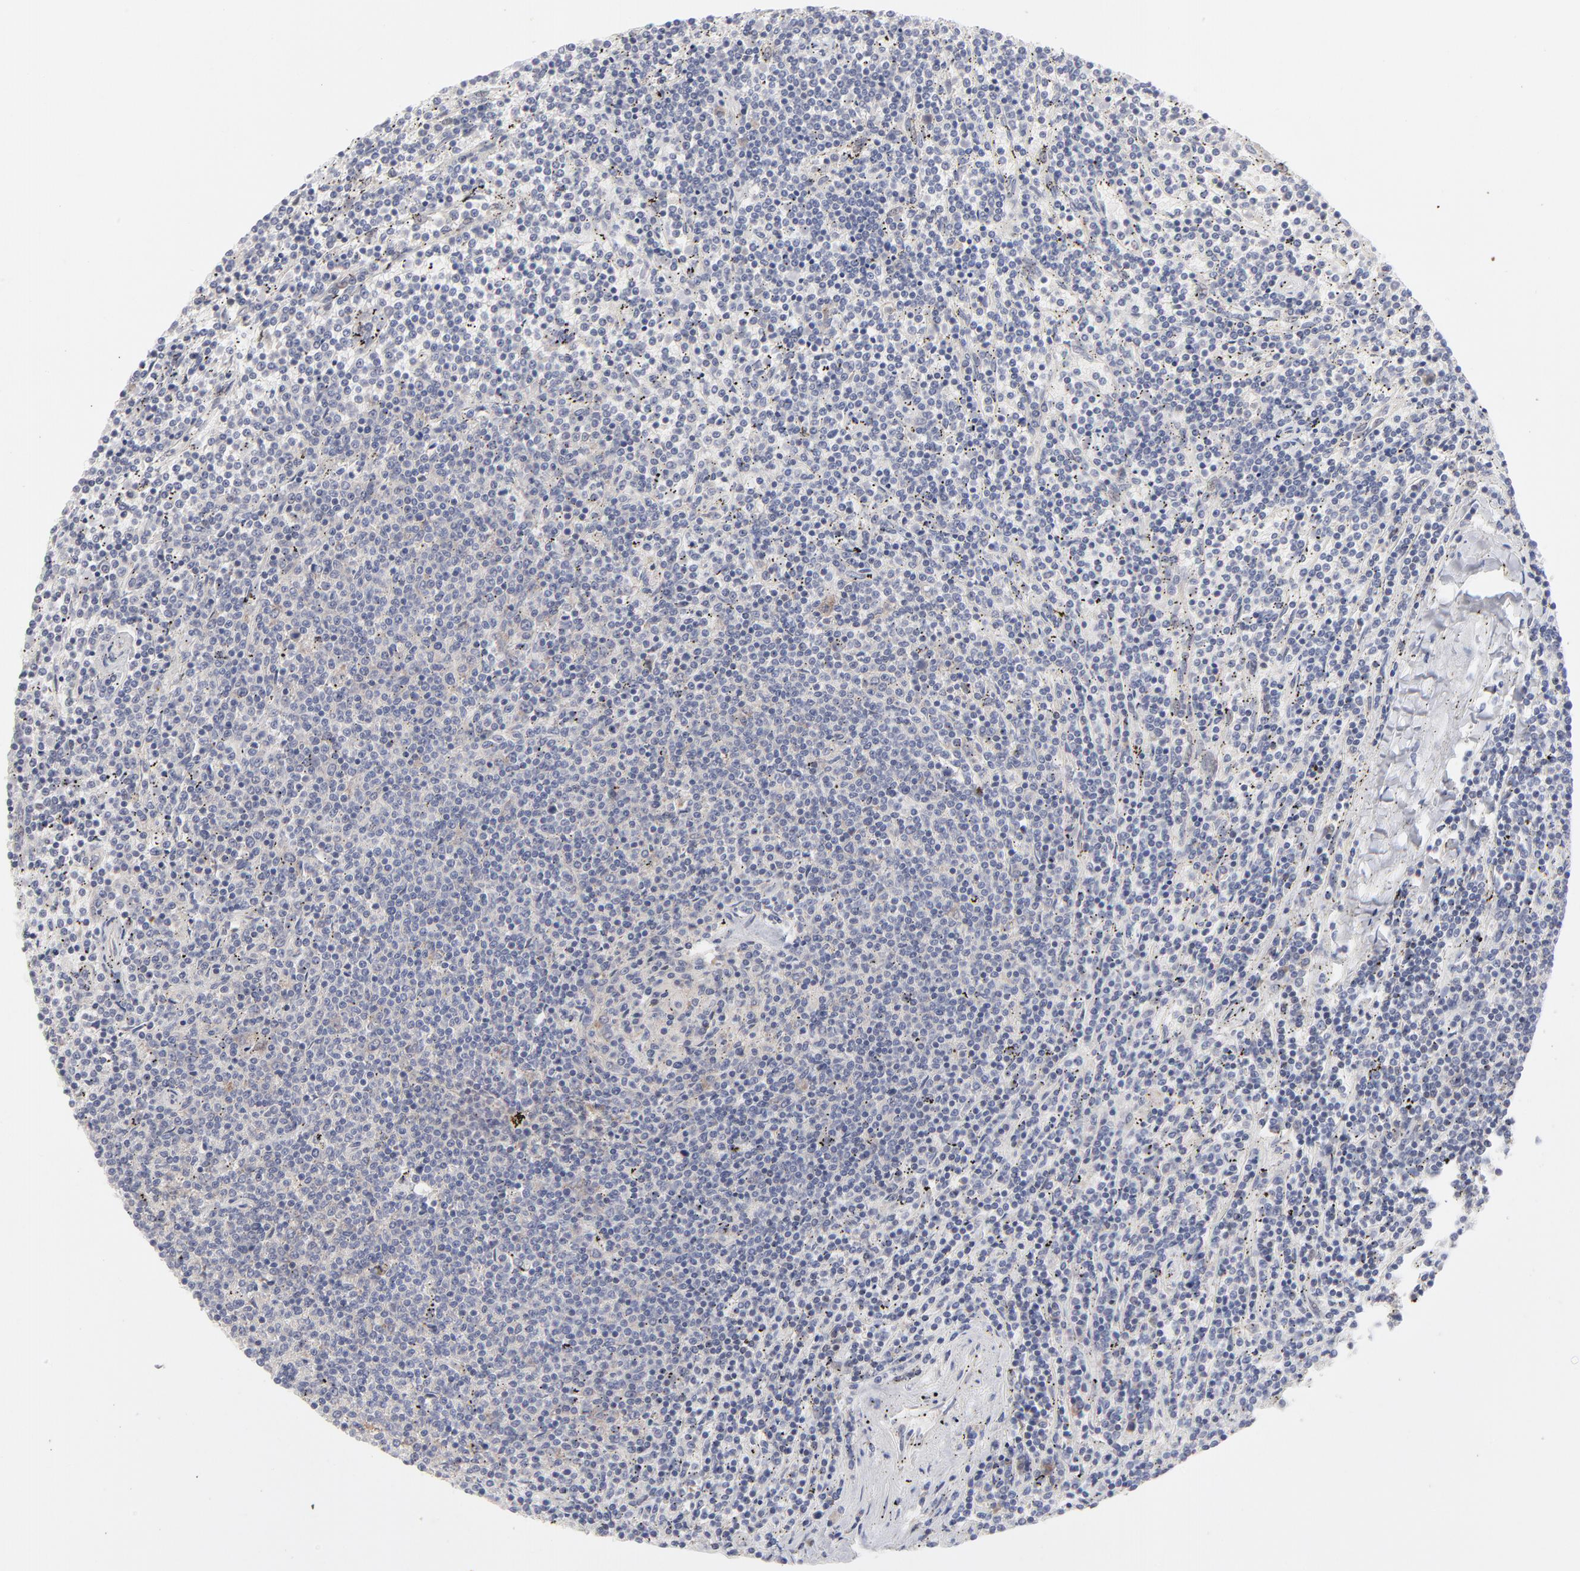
{"staining": {"intensity": "negative", "quantity": "none", "location": "none"}, "tissue": "lymphoma", "cell_type": "Tumor cells", "image_type": "cancer", "snomed": [{"axis": "morphology", "description": "Malignant lymphoma, non-Hodgkin's type, Low grade"}, {"axis": "topography", "description": "Spleen"}], "caption": "Immunohistochemical staining of human lymphoma exhibits no significant expression in tumor cells.", "gene": "RPS24", "patient": {"sex": "female", "age": 50}}